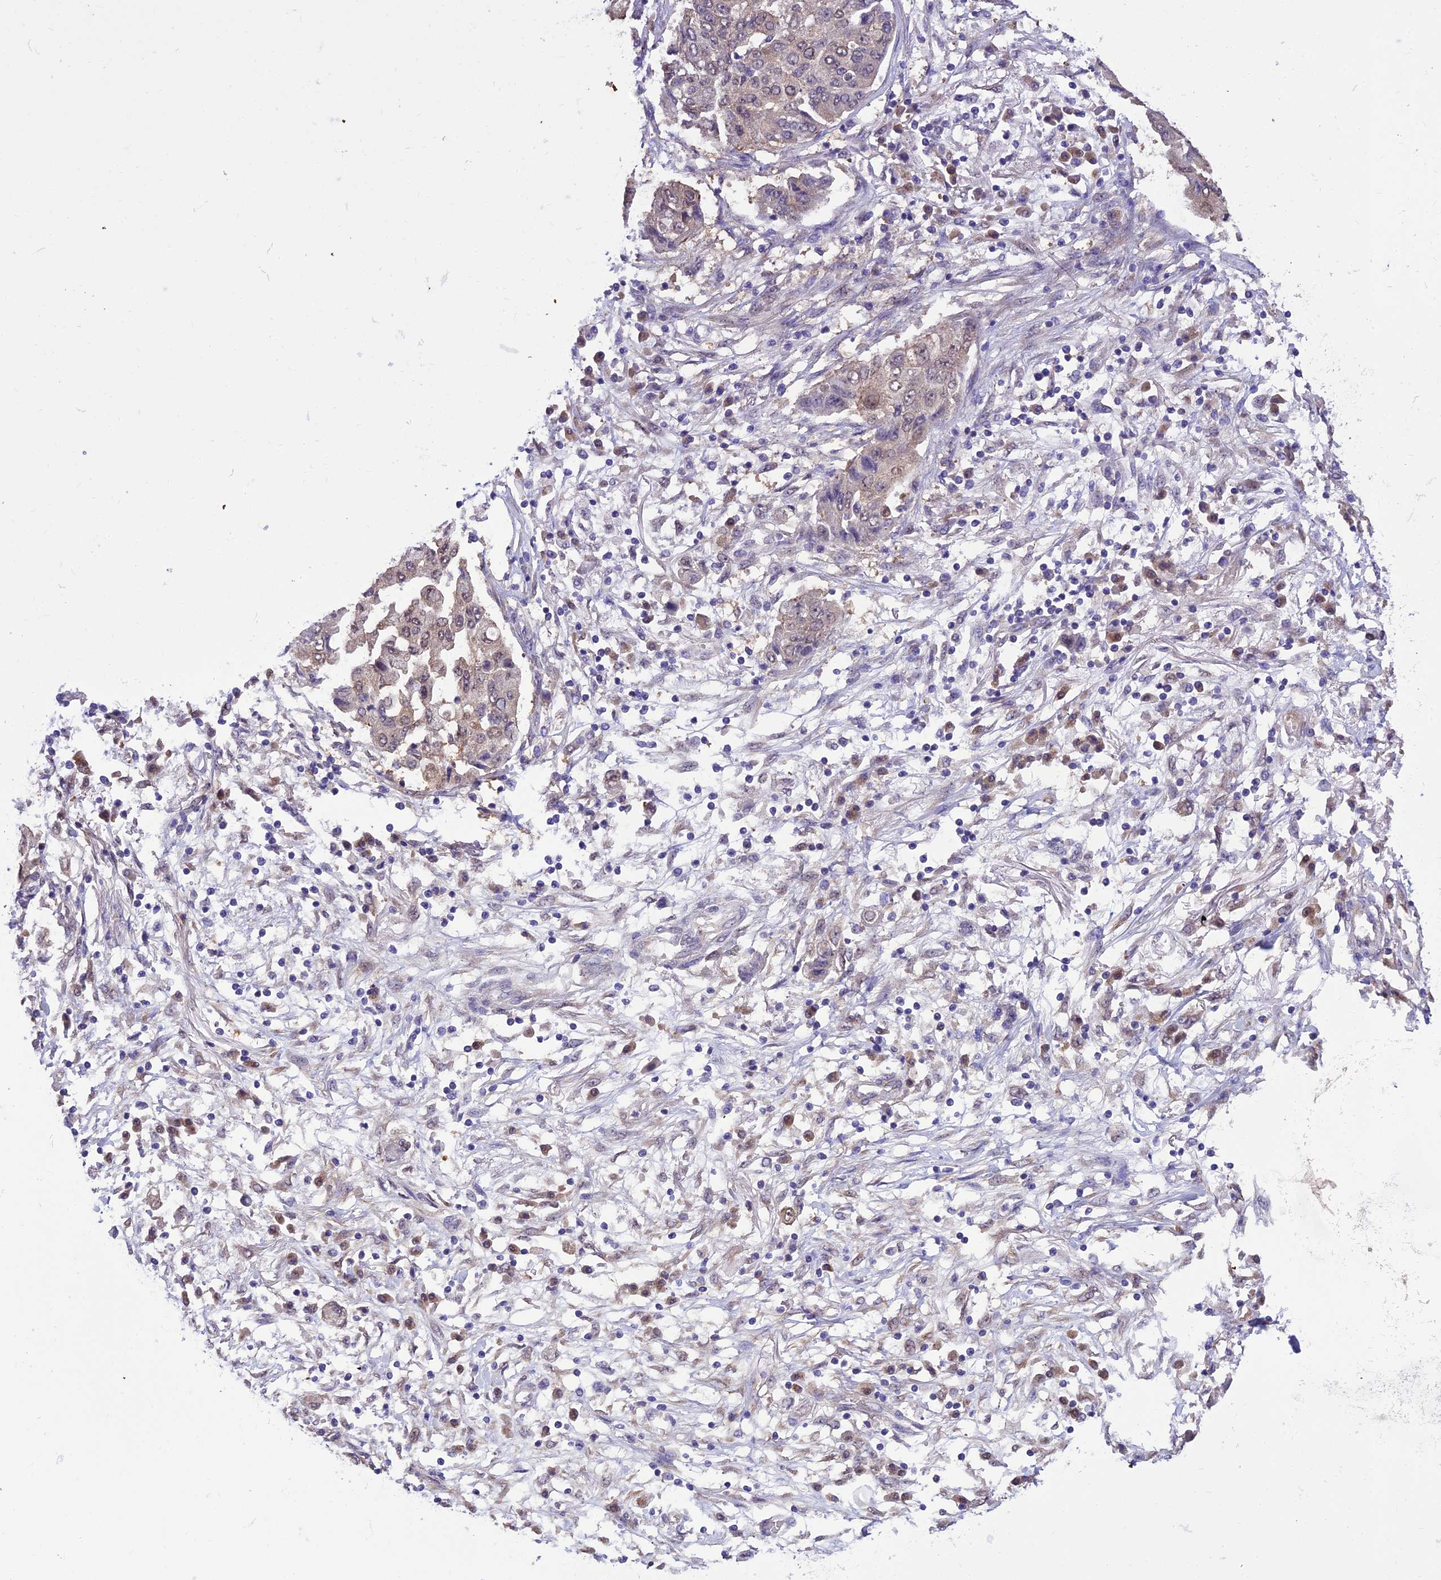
{"staining": {"intensity": "weak", "quantity": "<25%", "location": "cytoplasmic/membranous"}, "tissue": "lung cancer", "cell_type": "Tumor cells", "image_type": "cancer", "snomed": [{"axis": "morphology", "description": "Squamous cell carcinoma, NOS"}, {"axis": "topography", "description": "Lung"}], "caption": "An image of human lung cancer is negative for staining in tumor cells.", "gene": "BORCS6", "patient": {"sex": "male", "age": 74}}